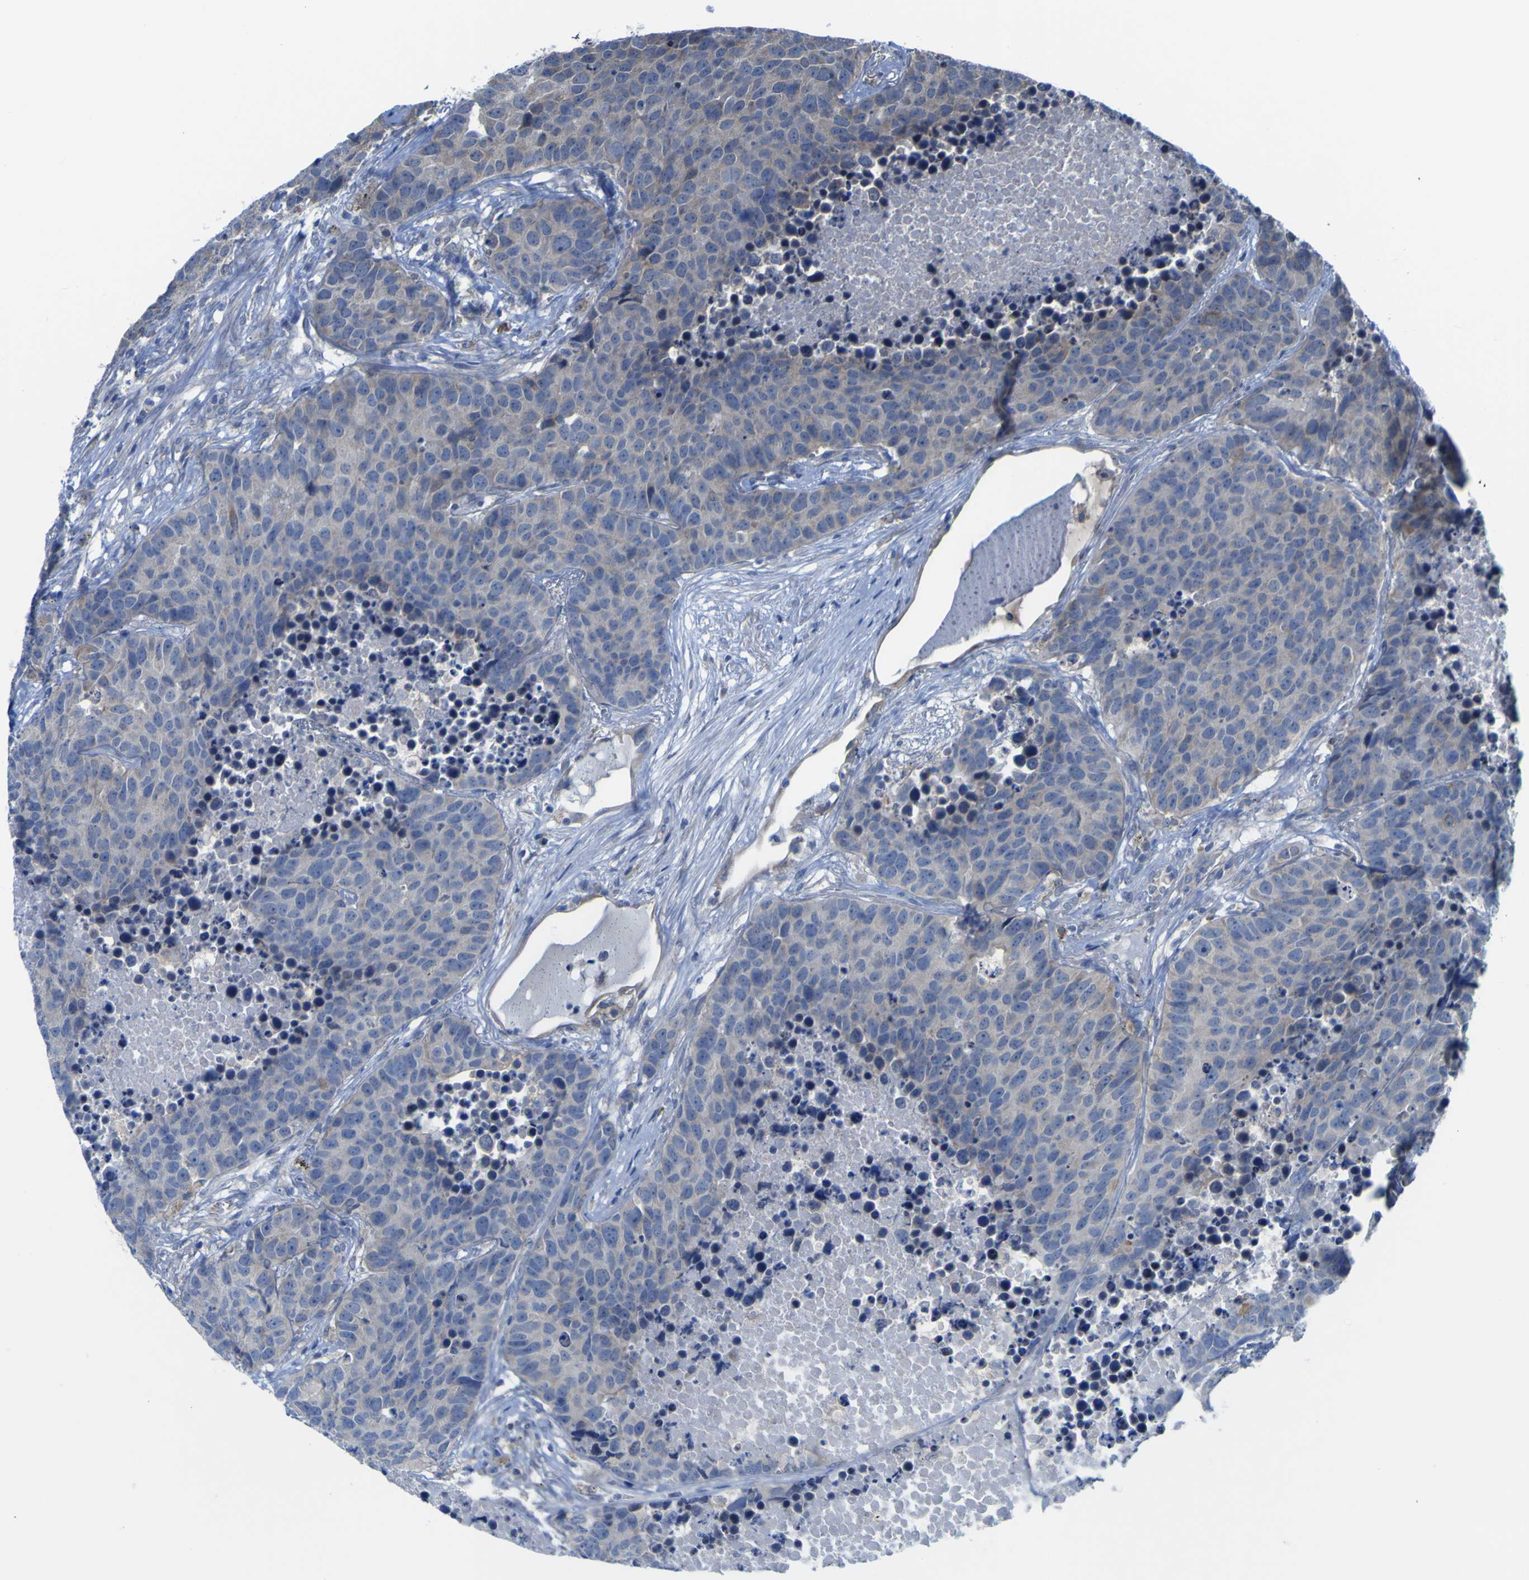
{"staining": {"intensity": "negative", "quantity": "none", "location": "none"}, "tissue": "carcinoid", "cell_type": "Tumor cells", "image_type": "cancer", "snomed": [{"axis": "morphology", "description": "Carcinoid, malignant, NOS"}, {"axis": "topography", "description": "Lung"}], "caption": "Tumor cells are negative for brown protein staining in carcinoid (malignant). Brightfield microscopy of IHC stained with DAB (brown) and hematoxylin (blue), captured at high magnification.", "gene": "TNFRSF11A", "patient": {"sex": "male", "age": 60}}